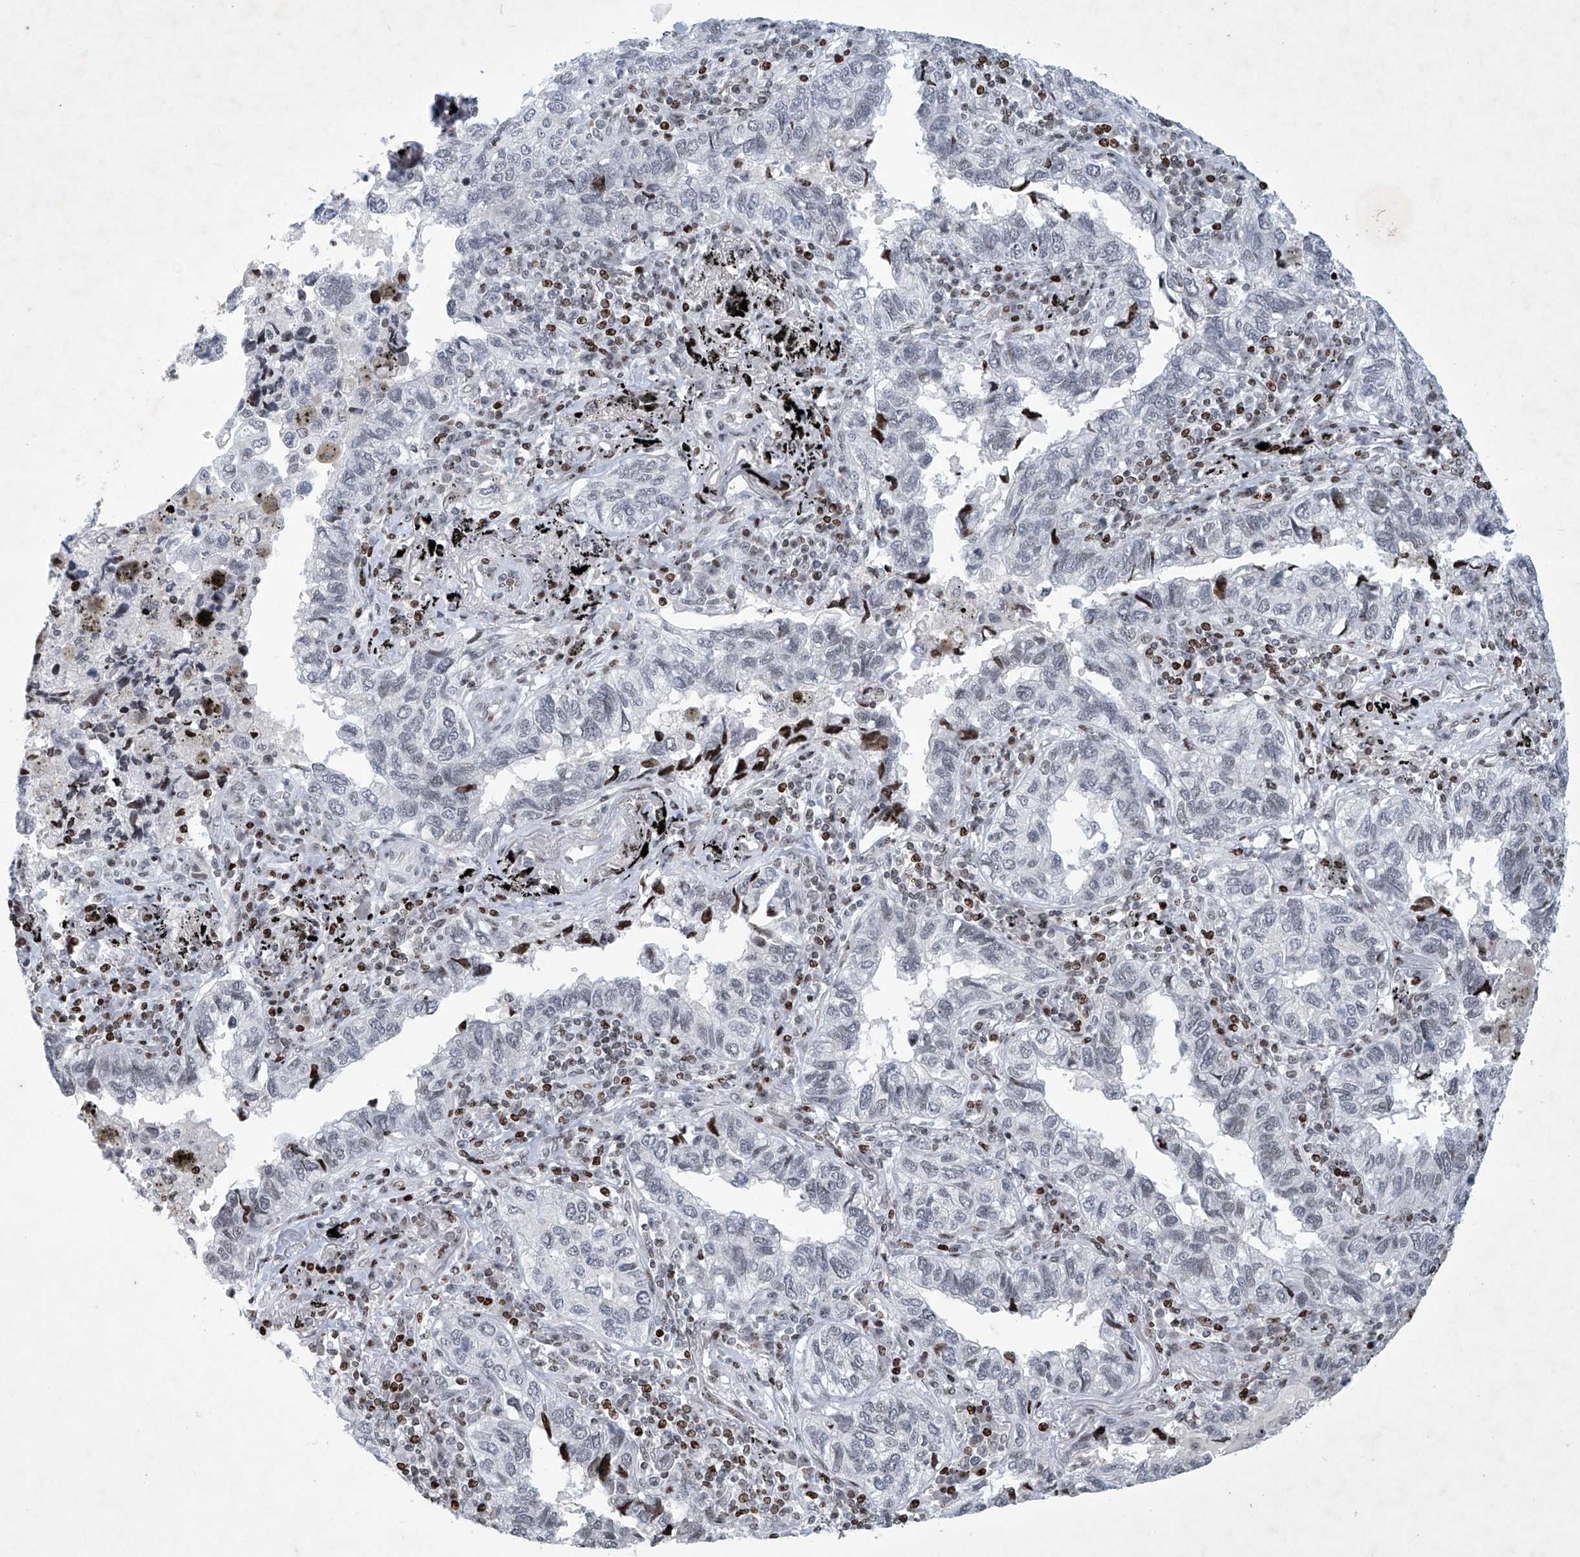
{"staining": {"intensity": "weak", "quantity": "<25%", "location": "nuclear"}, "tissue": "lung cancer", "cell_type": "Tumor cells", "image_type": "cancer", "snomed": [{"axis": "morphology", "description": "Adenocarcinoma, NOS"}, {"axis": "topography", "description": "Lung"}], "caption": "Immunohistochemistry (IHC) of human adenocarcinoma (lung) reveals no staining in tumor cells.", "gene": "RFX7", "patient": {"sex": "male", "age": 65}}